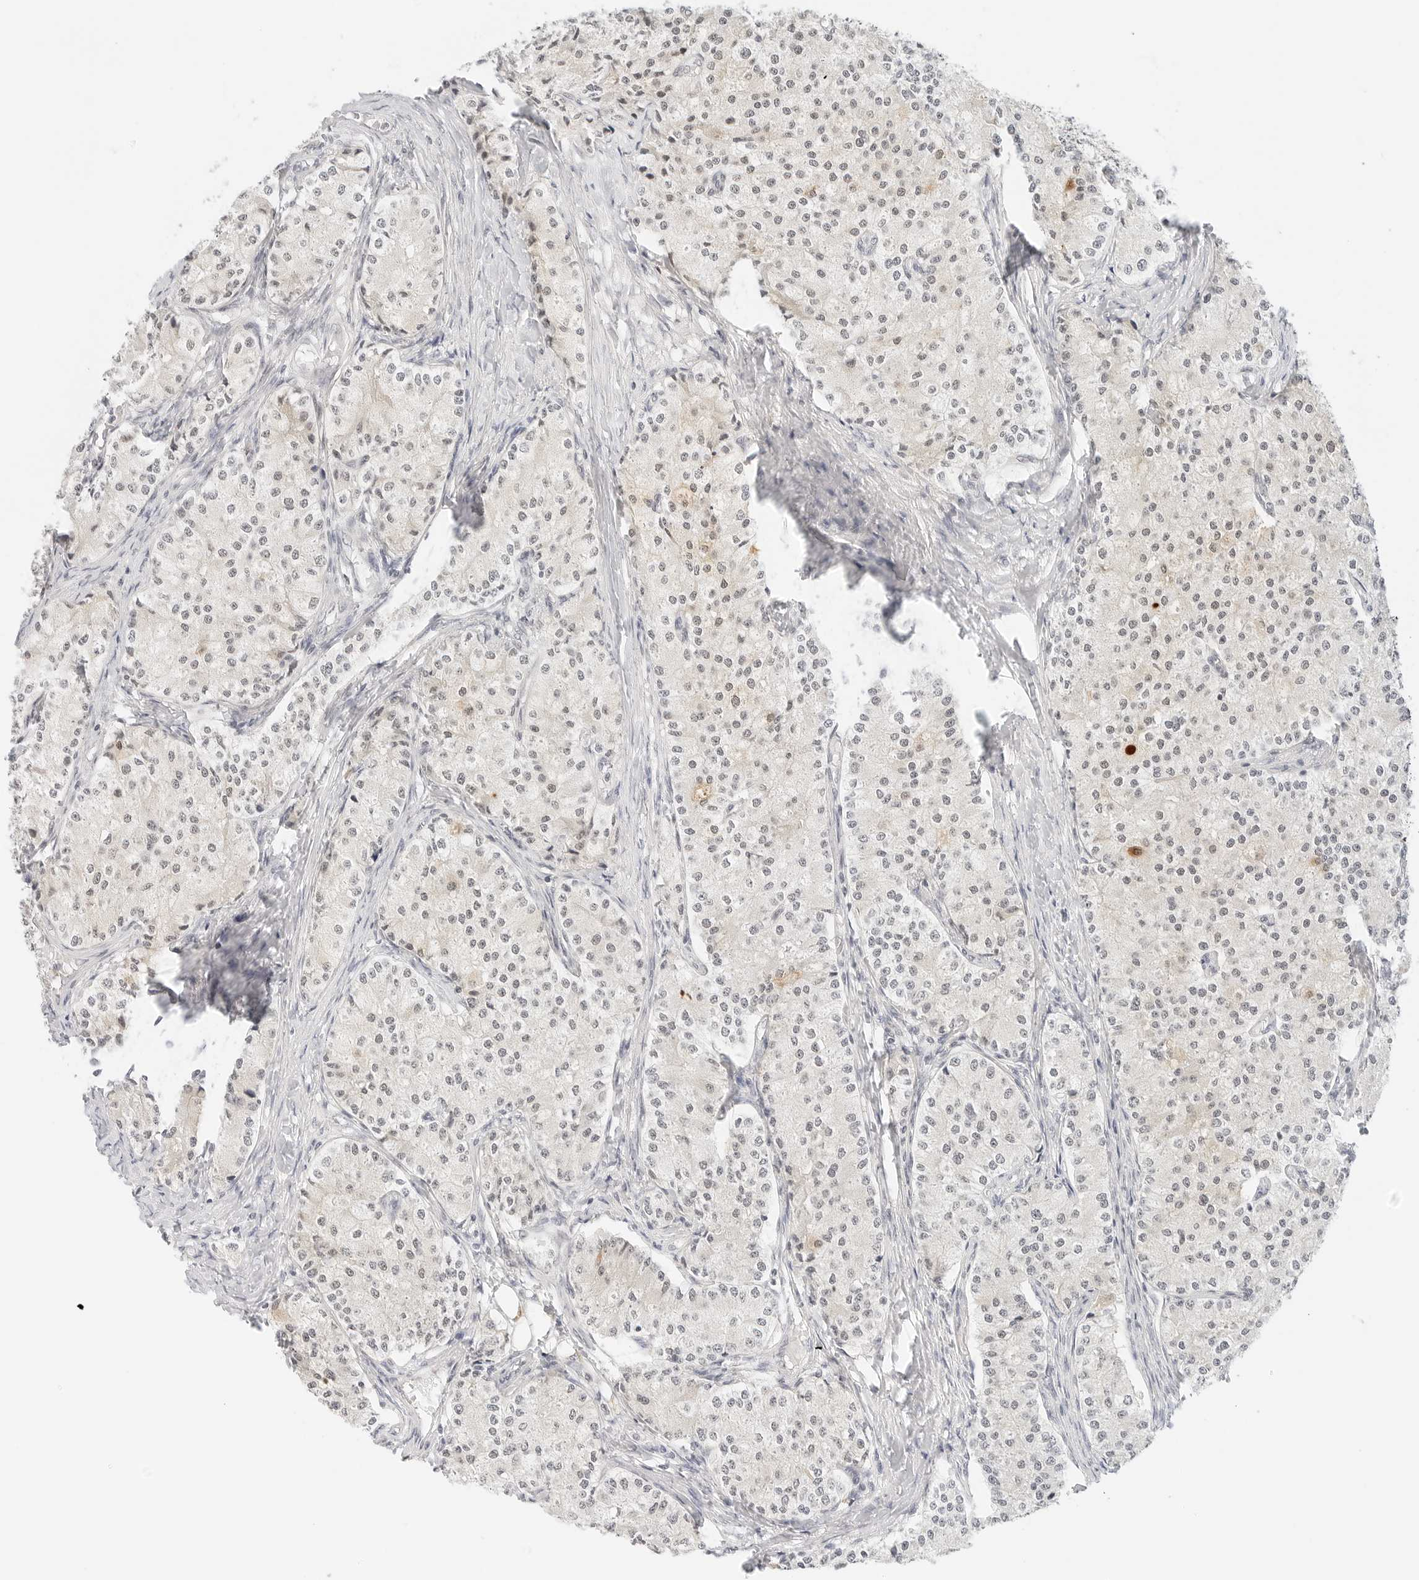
{"staining": {"intensity": "negative", "quantity": "none", "location": "none"}, "tissue": "carcinoid", "cell_type": "Tumor cells", "image_type": "cancer", "snomed": [{"axis": "morphology", "description": "Carcinoid, malignant, NOS"}, {"axis": "topography", "description": "Colon"}], "caption": "Carcinoid stained for a protein using immunohistochemistry shows no staining tumor cells.", "gene": "NEO1", "patient": {"sex": "female", "age": 52}}